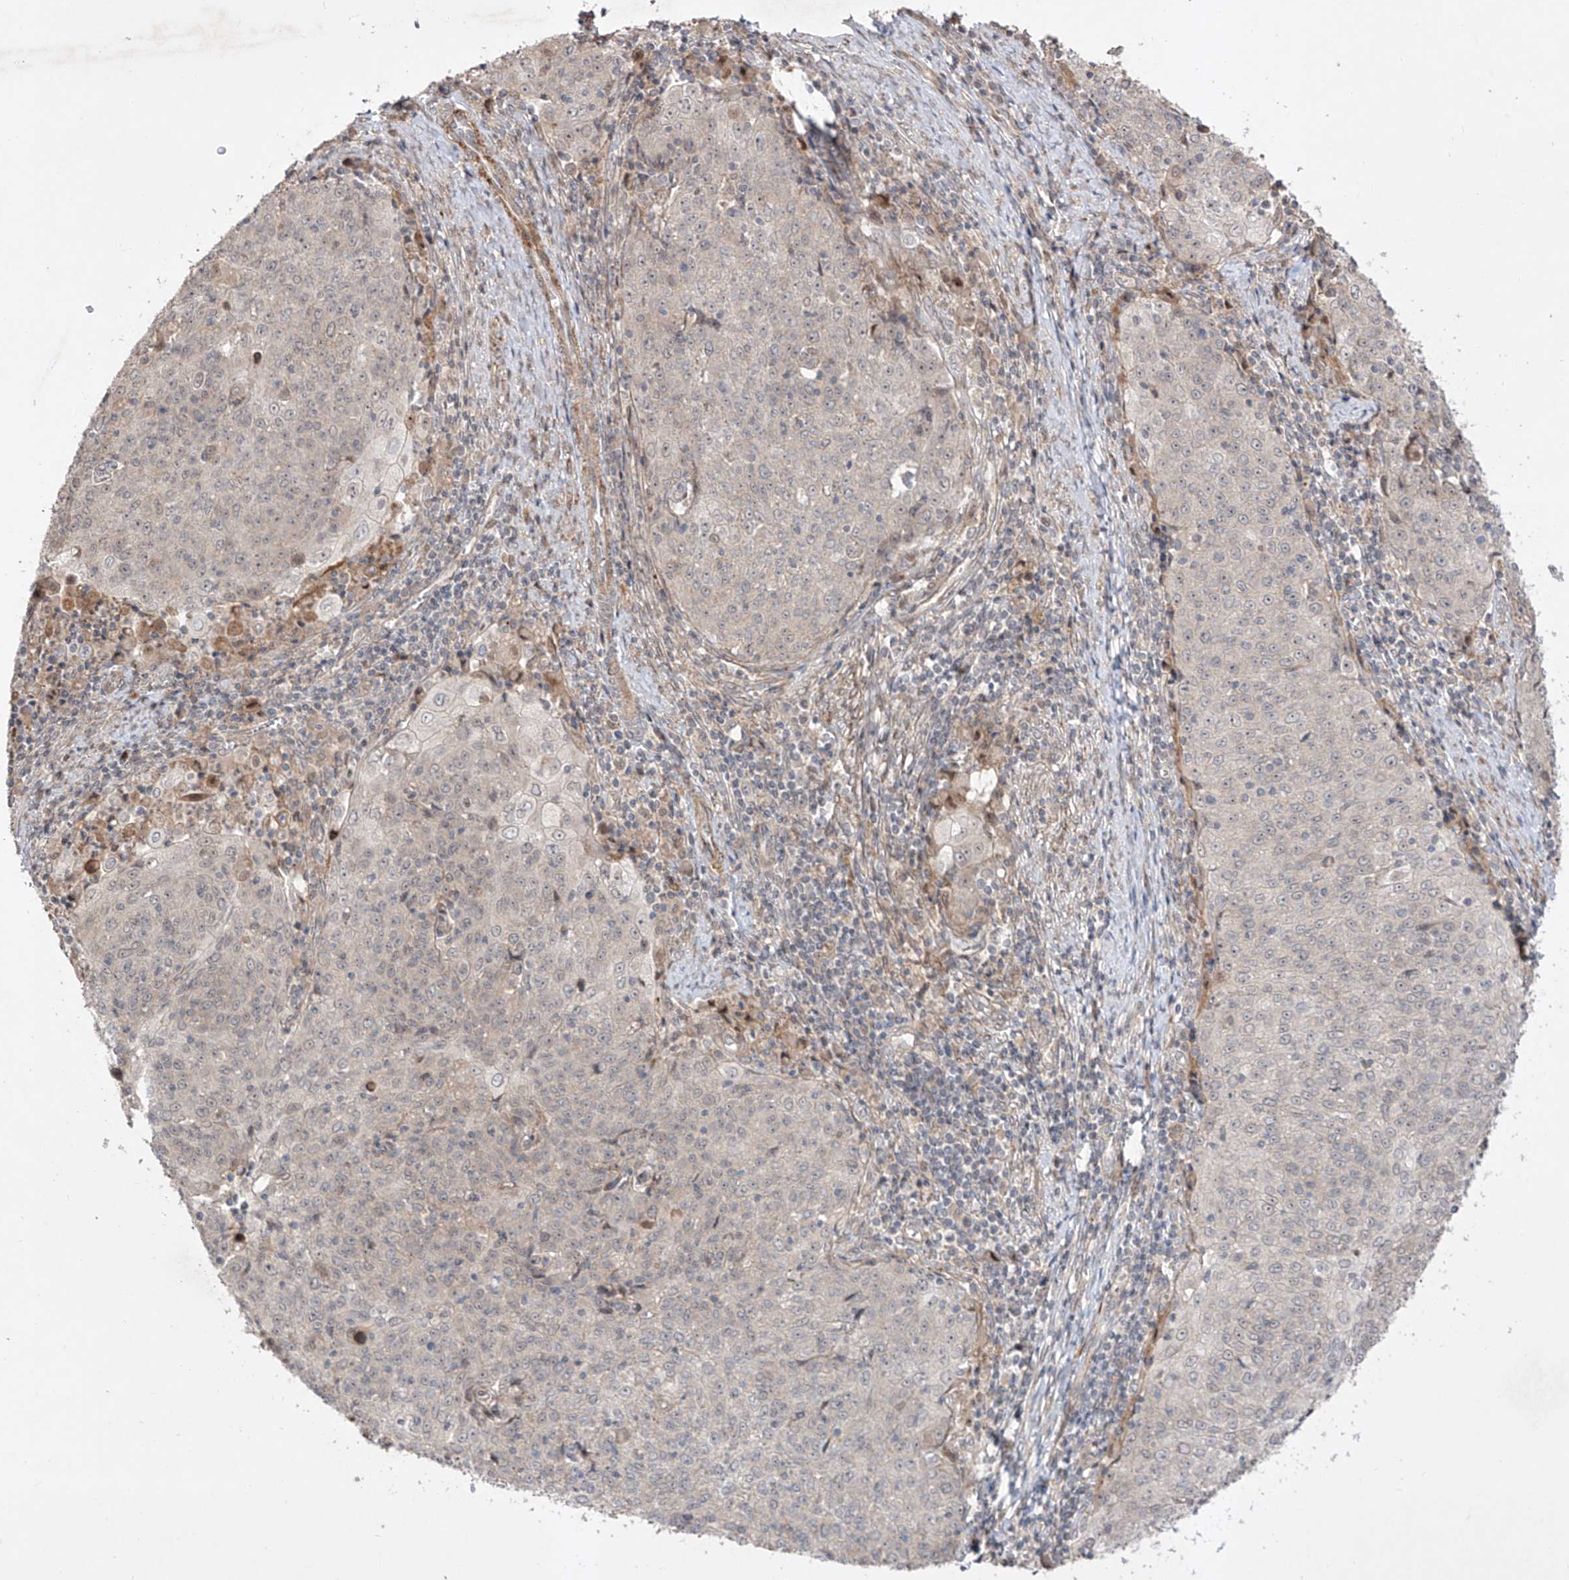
{"staining": {"intensity": "negative", "quantity": "none", "location": "none"}, "tissue": "cervical cancer", "cell_type": "Tumor cells", "image_type": "cancer", "snomed": [{"axis": "morphology", "description": "Squamous cell carcinoma, NOS"}, {"axis": "topography", "description": "Cervix"}], "caption": "High power microscopy photomicrograph of an immunohistochemistry histopathology image of cervical cancer, revealing no significant expression in tumor cells.", "gene": "KDM1B", "patient": {"sex": "female", "age": 48}}